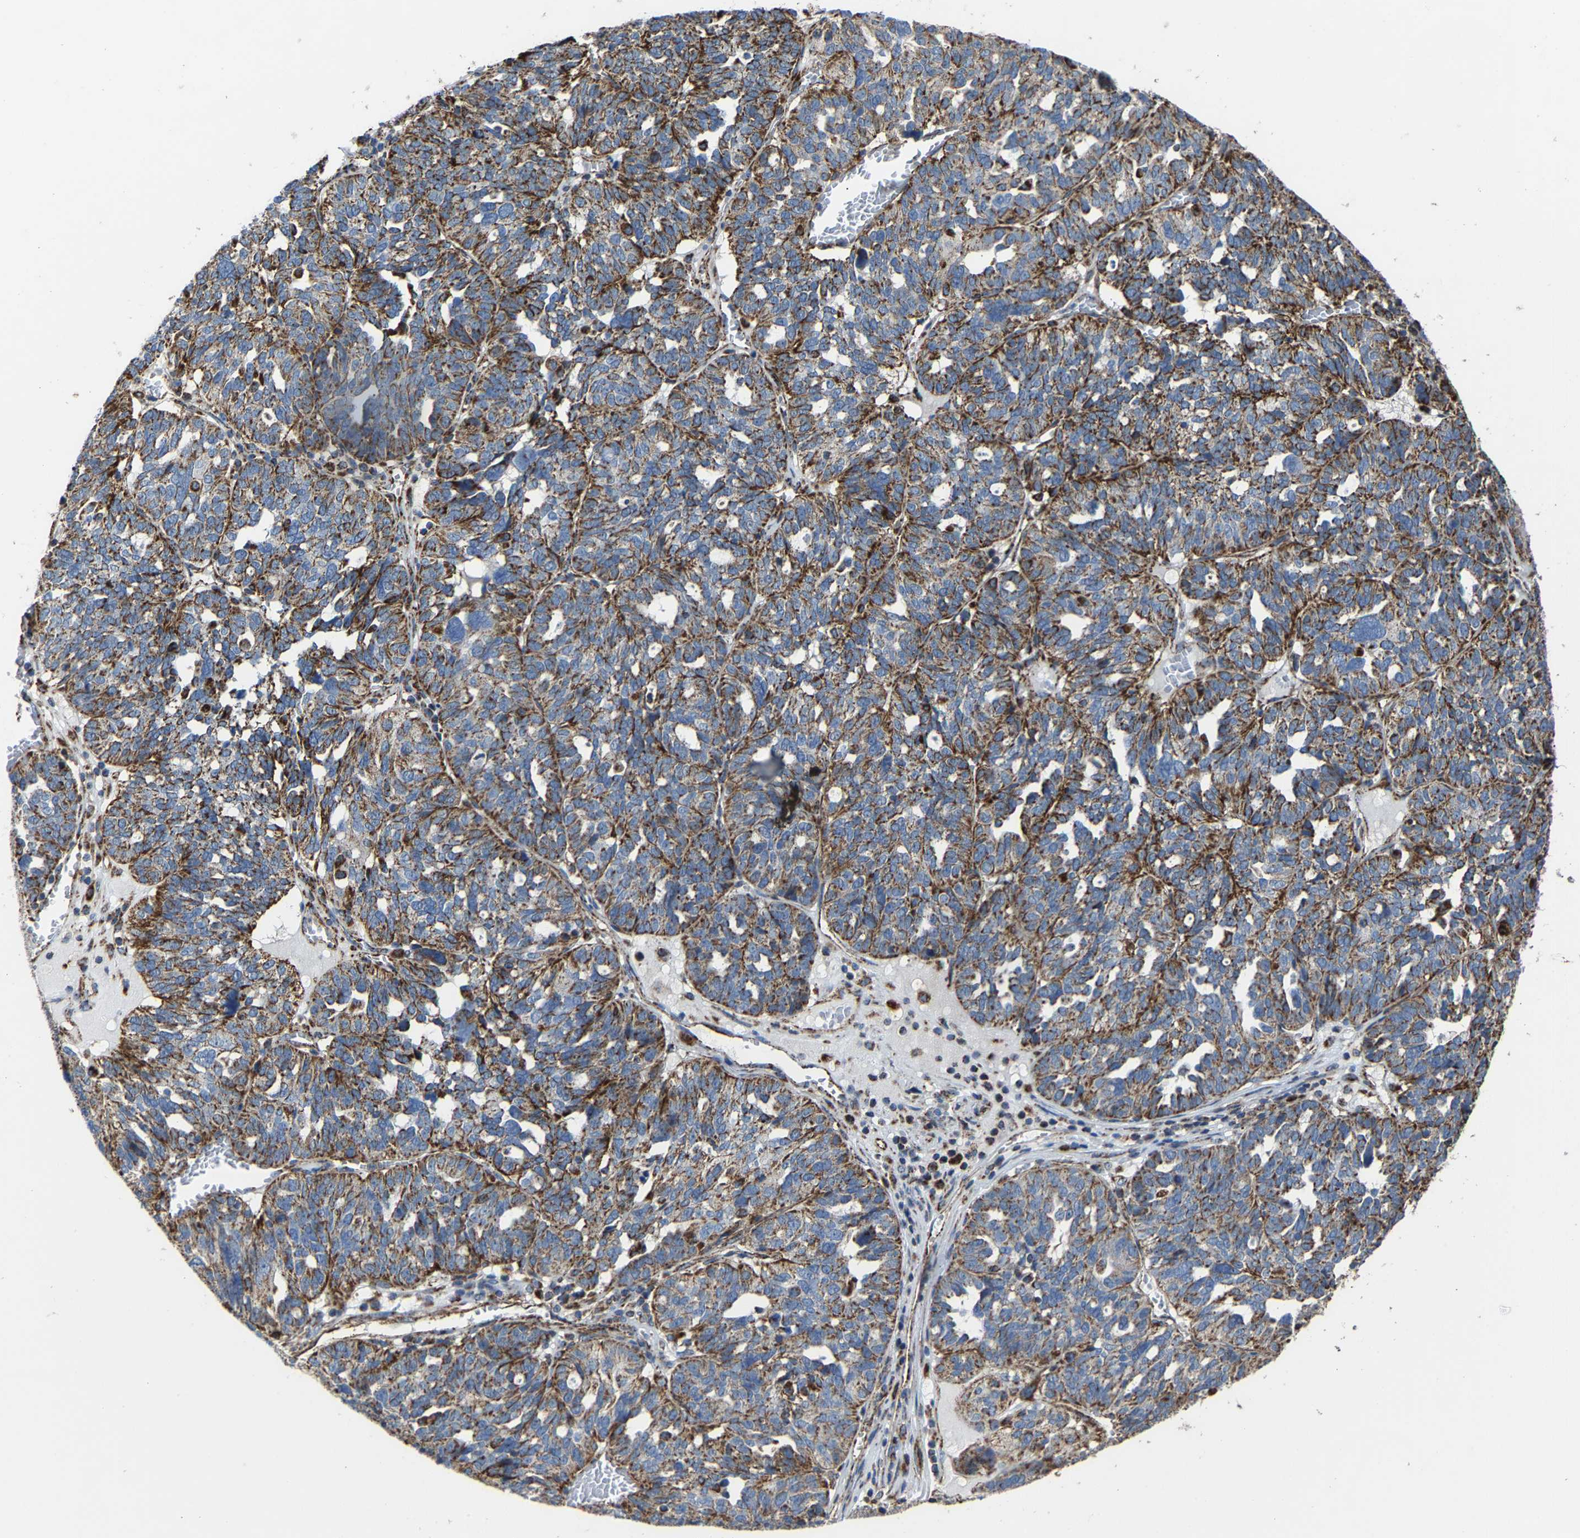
{"staining": {"intensity": "moderate", "quantity": ">75%", "location": "cytoplasmic/membranous"}, "tissue": "ovarian cancer", "cell_type": "Tumor cells", "image_type": "cancer", "snomed": [{"axis": "morphology", "description": "Cystadenocarcinoma, serous, NOS"}, {"axis": "topography", "description": "Ovary"}], "caption": "Tumor cells exhibit medium levels of moderate cytoplasmic/membranous positivity in about >75% of cells in ovarian serous cystadenocarcinoma.", "gene": "NDUFV3", "patient": {"sex": "female", "age": 59}}